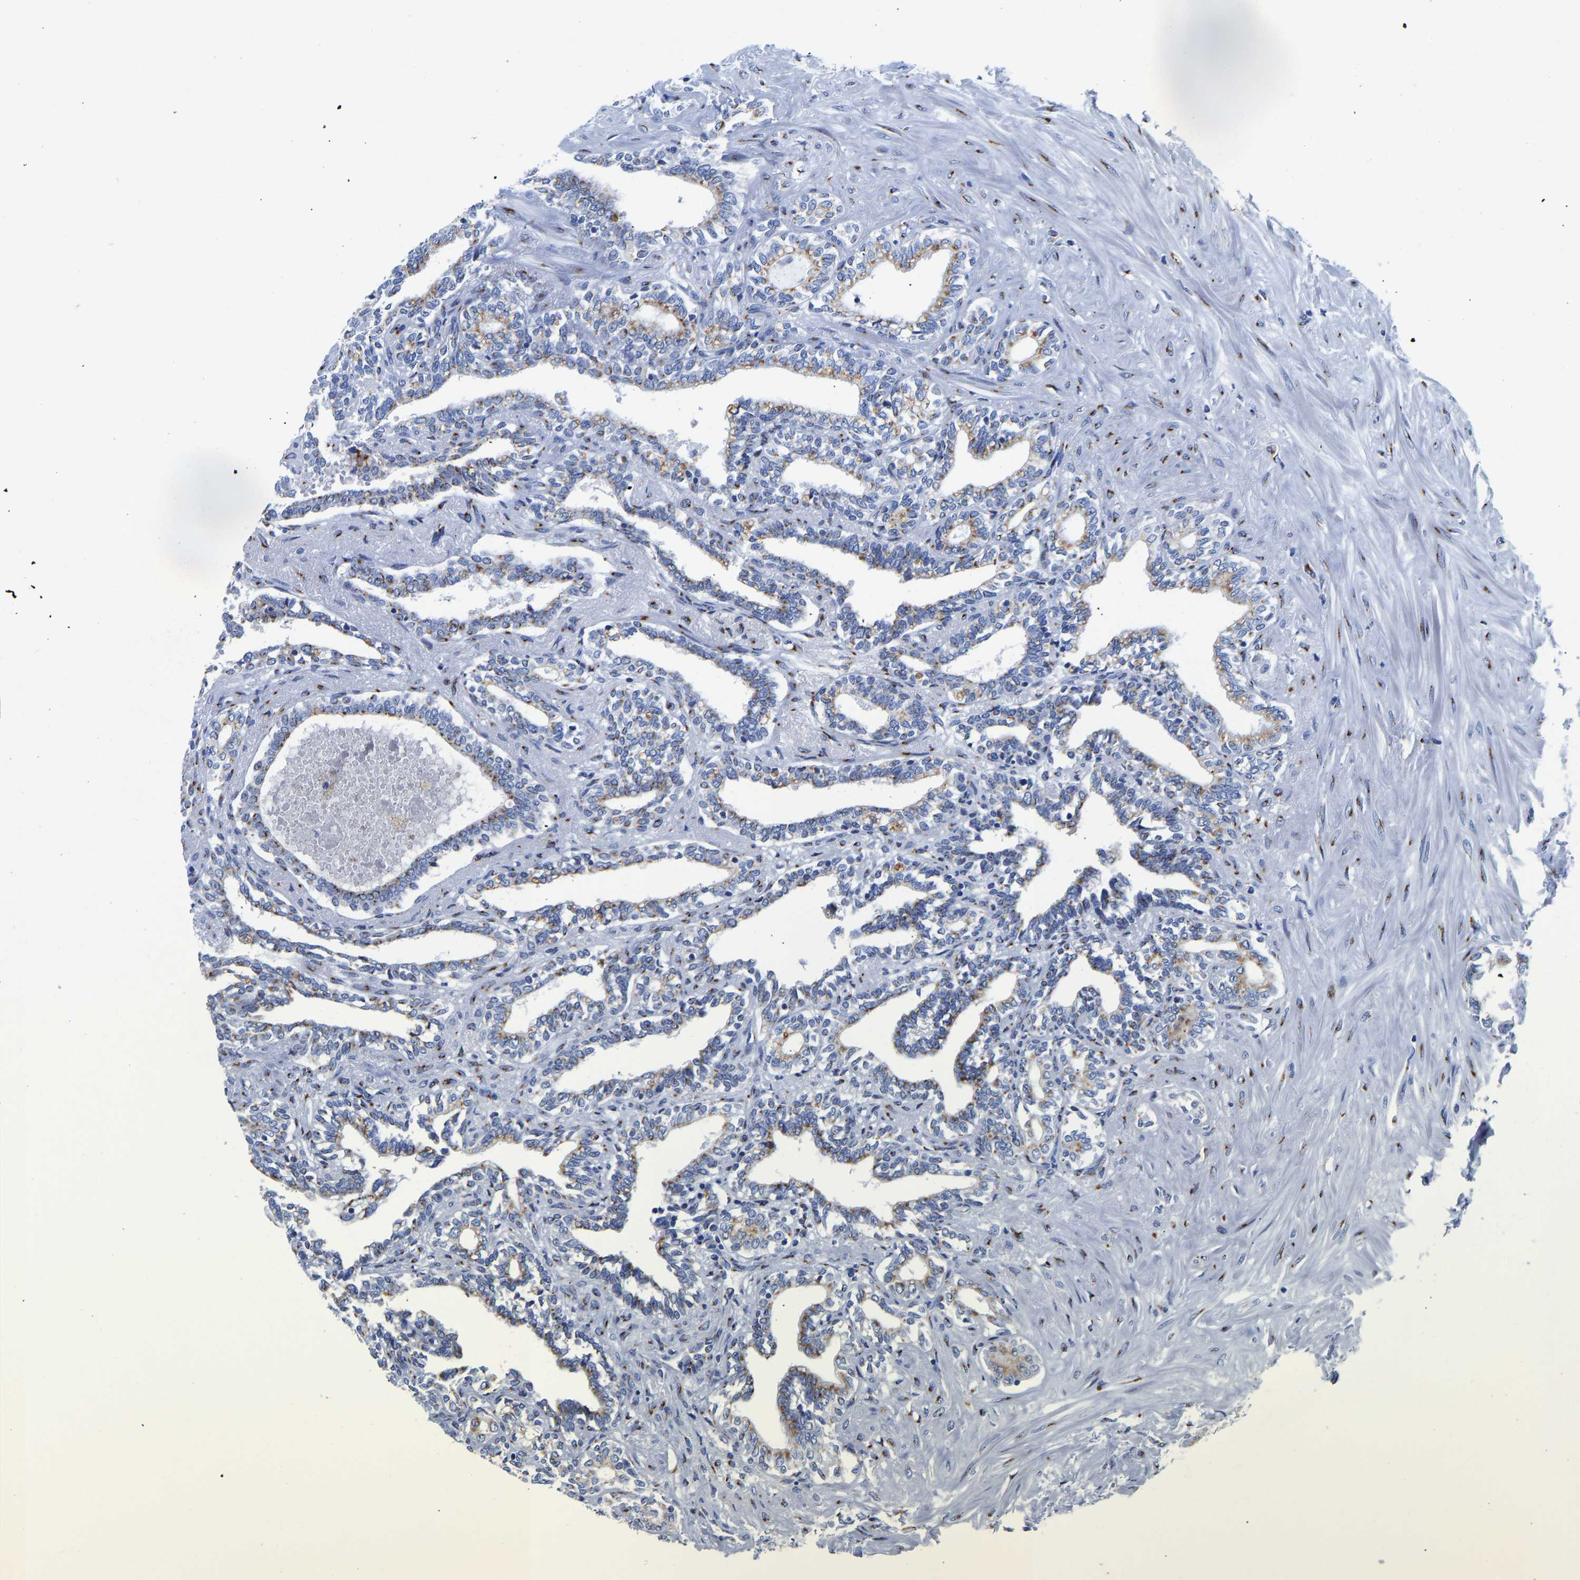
{"staining": {"intensity": "moderate", "quantity": ">75%", "location": "cytoplasmic/membranous"}, "tissue": "seminal vesicle", "cell_type": "Glandular cells", "image_type": "normal", "snomed": [{"axis": "morphology", "description": "Normal tissue, NOS"}, {"axis": "morphology", "description": "Adenocarcinoma, High grade"}, {"axis": "topography", "description": "Prostate"}, {"axis": "topography", "description": "Seminal veicle"}], "caption": "About >75% of glandular cells in normal seminal vesicle show moderate cytoplasmic/membranous protein expression as visualized by brown immunohistochemical staining.", "gene": "TMEM87A", "patient": {"sex": "male", "age": 55}}